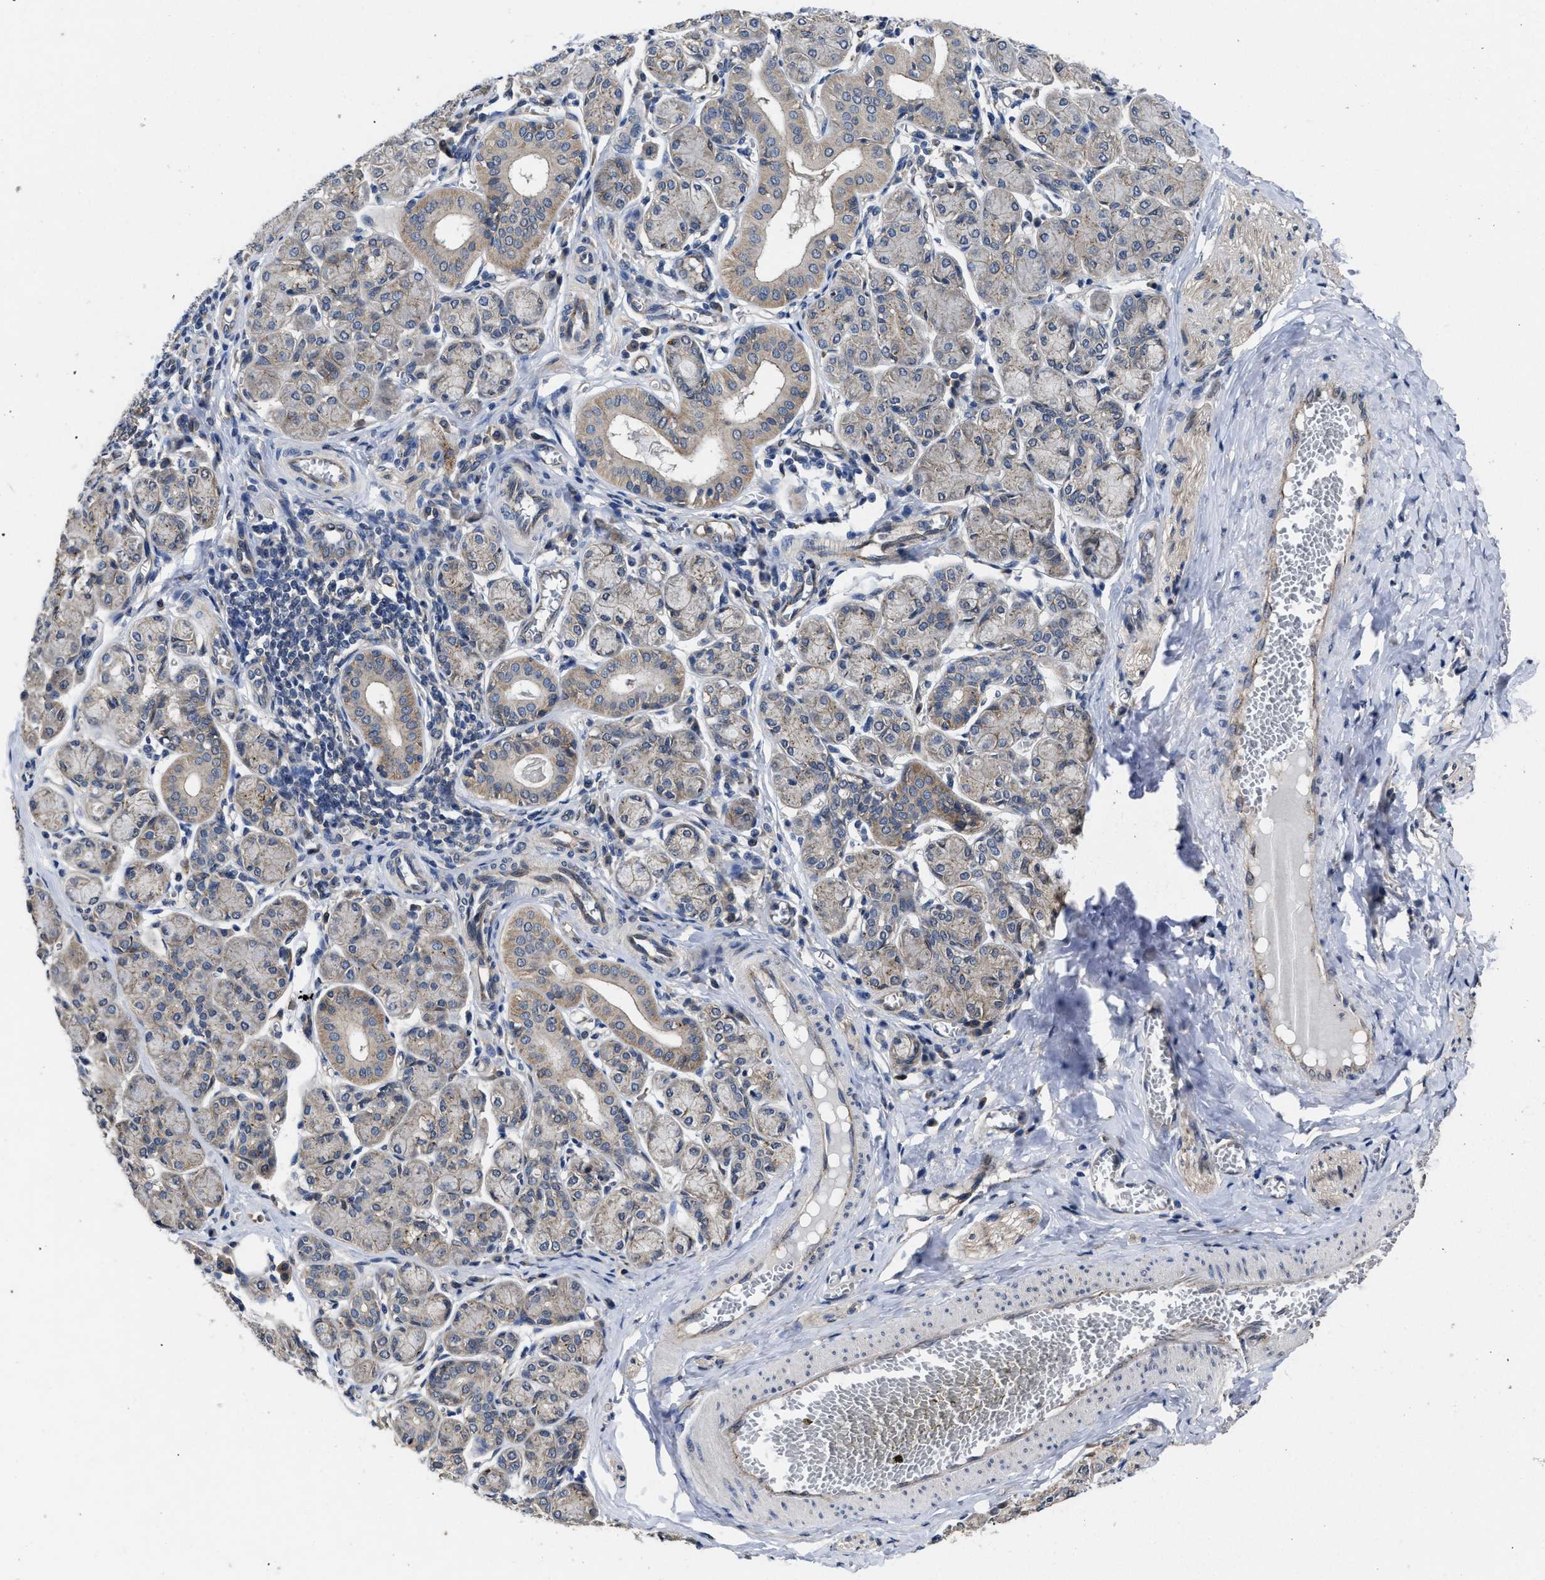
{"staining": {"intensity": "strong", "quantity": "<25%", "location": "cytoplasmic/membranous"}, "tissue": "salivary gland", "cell_type": "Glandular cells", "image_type": "normal", "snomed": [{"axis": "morphology", "description": "Normal tissue, NOS"}, {"axis": "morphology", "description": "Inflammation, NOS"}, {"axis": "topography", "description": "Lymph node"}, {"axis": "topography", "description": "Salivary gland"}], "caption": "Immunohistochemical staining of benign human salivary gland shows <25% levels of strong cytoplasmic/membranous protein positivity in approximately <25% of glandular cells.", "gene": "PKD2", "patient": {"sex": "male", "age": 3}}